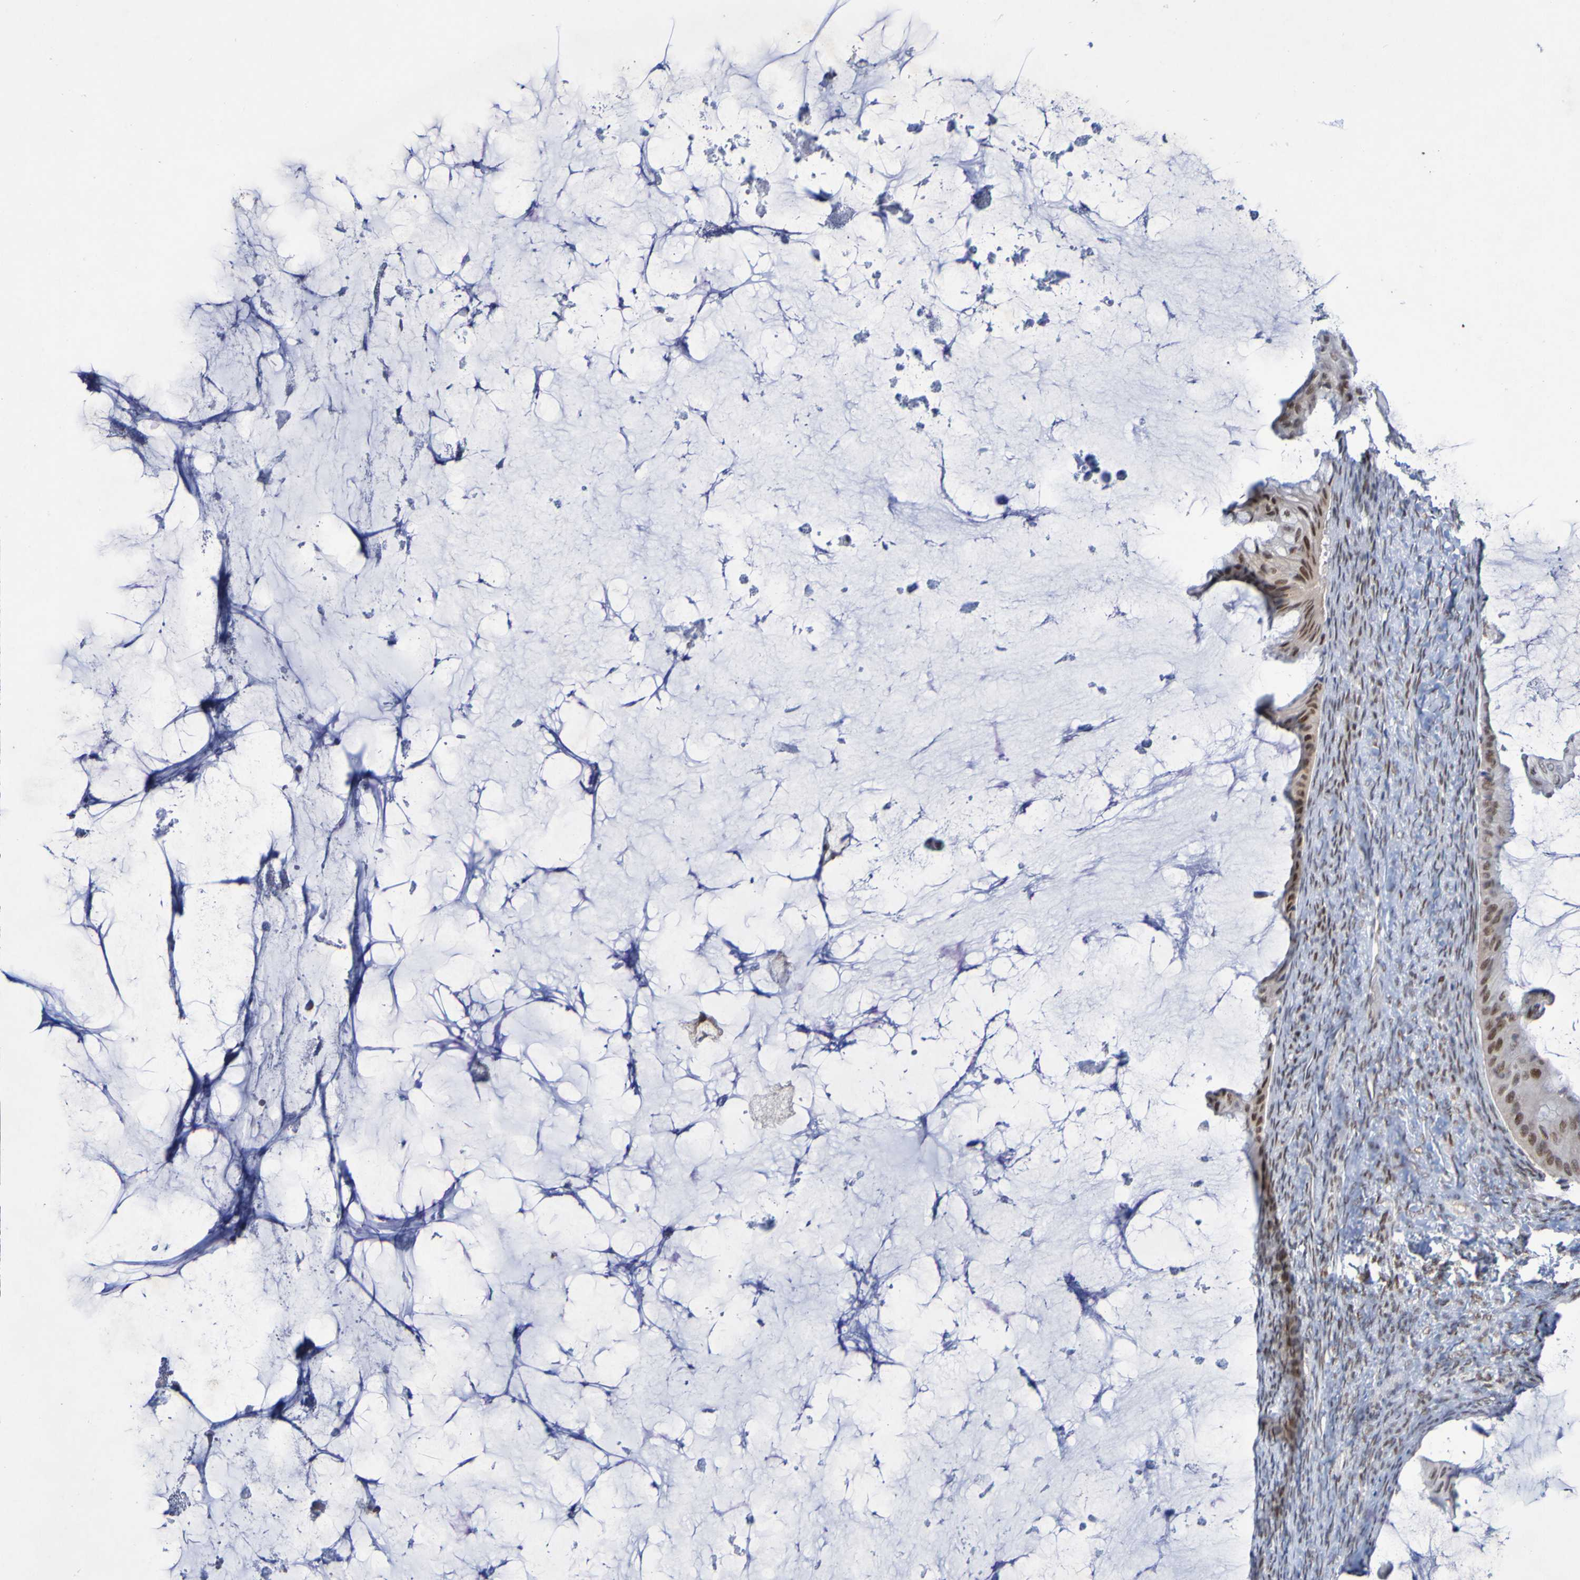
{"staining": {"intensity": "moderate", "quantity": ">75%", "location": "nuclear"}, "tissue": "ovarian cancer", "cell_type": "Tumor cells", "image_type": "cancer", "snomed": [{"axis": "morphology", "description": "Cystadenocarcinoma, mucinous, NOS"}, {"axis": "topography", "description": "Ovary"}], "caption": "A brown stain labels moderate nuclear positivity of a protein in human ovarian cancer tumor cells.", "gene": "PCGF1", "patient": {"sex": "female", "age": 61}}